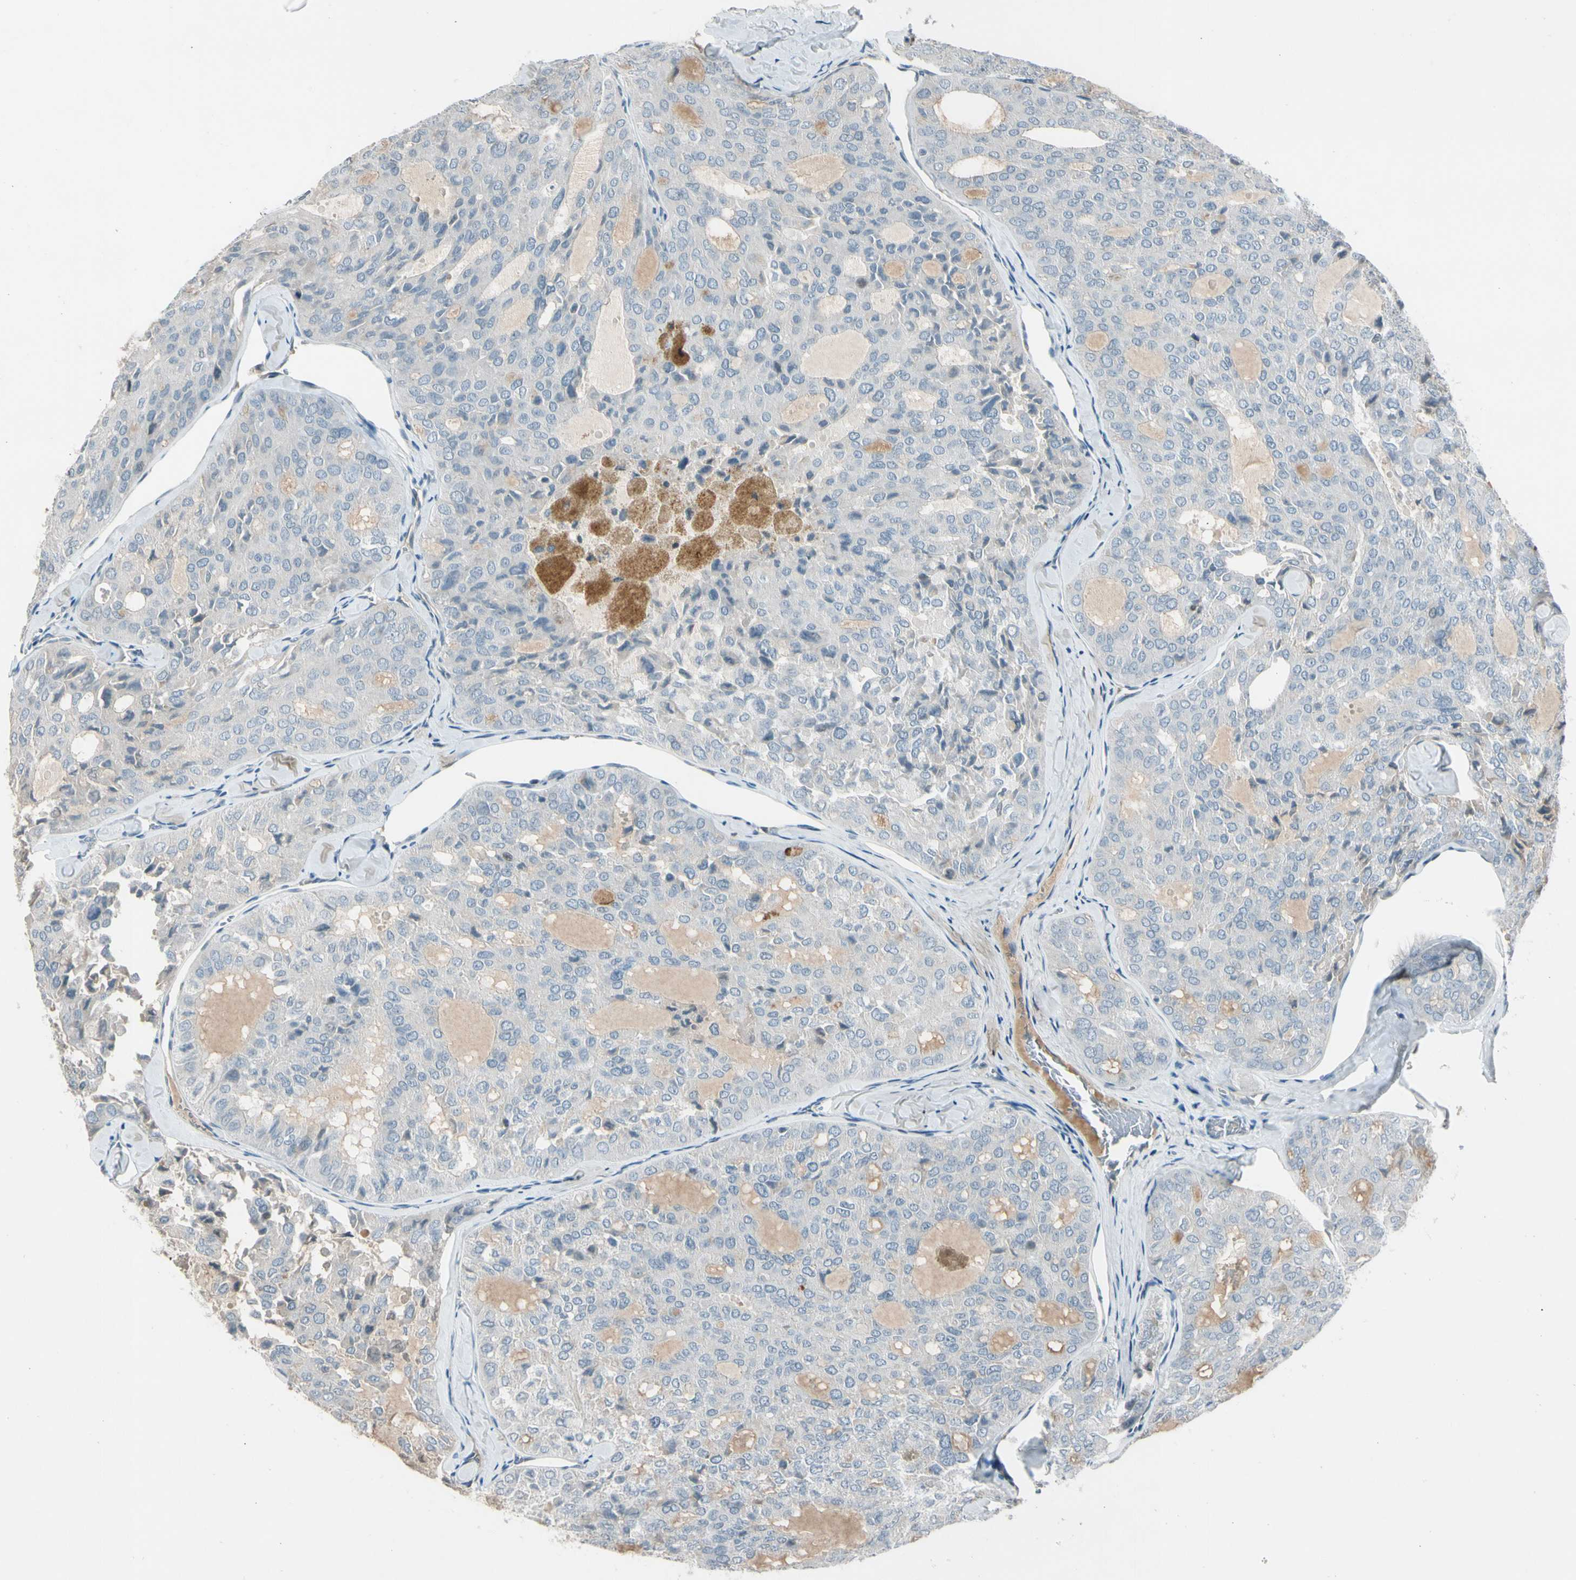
{"staining": {"intensity": "negative", "quantity": "none", "location": "none"}, "tissue": "thyroid cancer", "cell_type": "Tumor cells", "image_type": "cancer", "snomed": [{"axis": "morphology", "description": "Follicular adenoma carcinoma, NOS"}, {"axis": "topography", "description": "Thyroid gland"}], "caption": "Immunohistochemical staining of thyroid follicular adenoma carcinoma exhibits no significant staining in tumor cells.", "gene": "PDPN", "patient": {"sex": "male", "age": 75}}